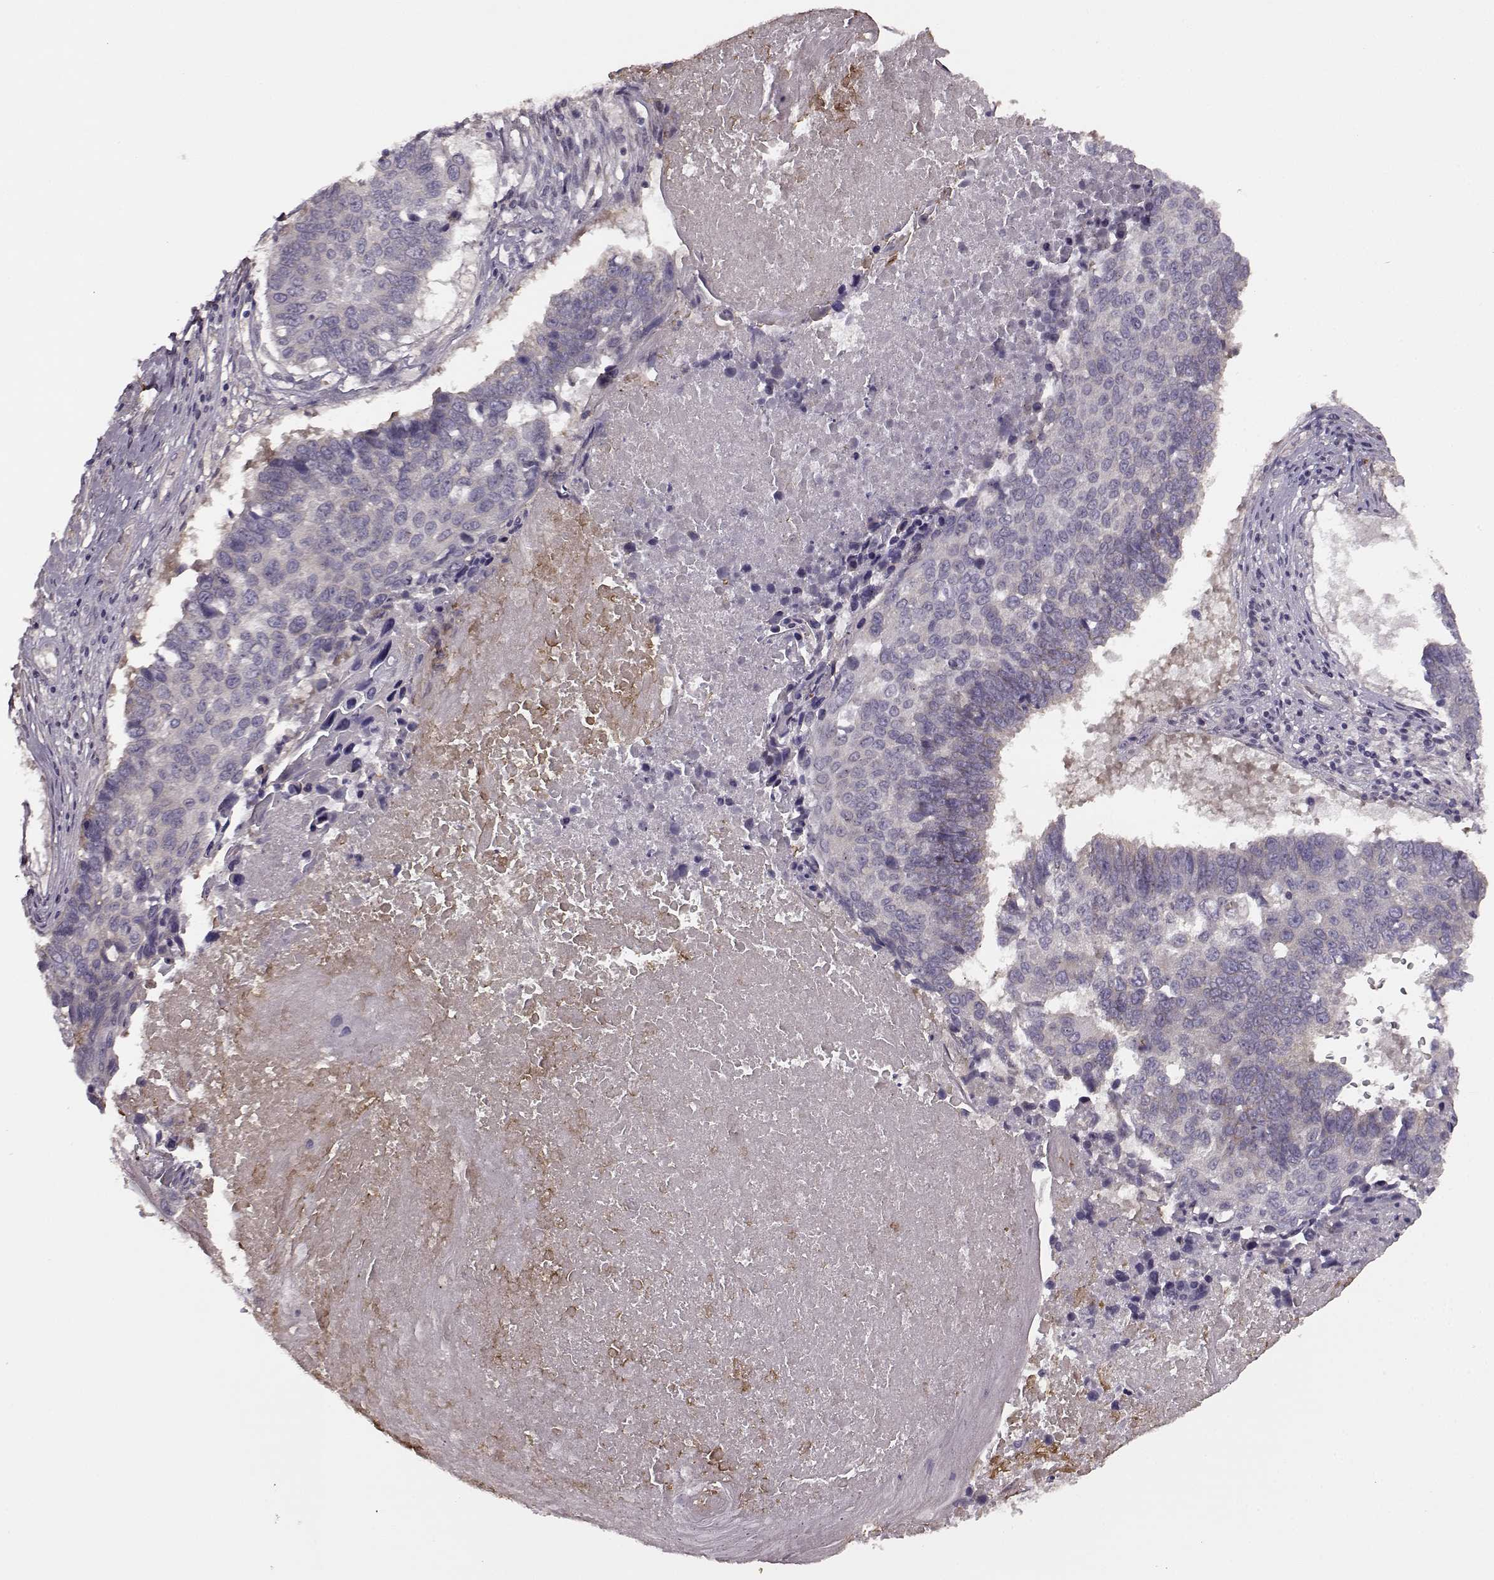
{"staining": {"intensity": "negative", "quantity": "none", "location": "none"}, "tissue": "lung cancer", "cell_type": "Tumor cells", "image_type": "cancer", "snomed": [{"axis": "morphology", "description": "Squamous cell carcinoma, NOS"}, {"axis": "topography", "description": "Lung"}], "caption": "High magnification brightfield microscopy of lung squamous cell carcinoma stained with DAB (brown) and counterstained with hematoxylin (blue): tumor cells show no significant positivity.", "gene": "MTR", "patient": {"sex": "male", "age": 73}}